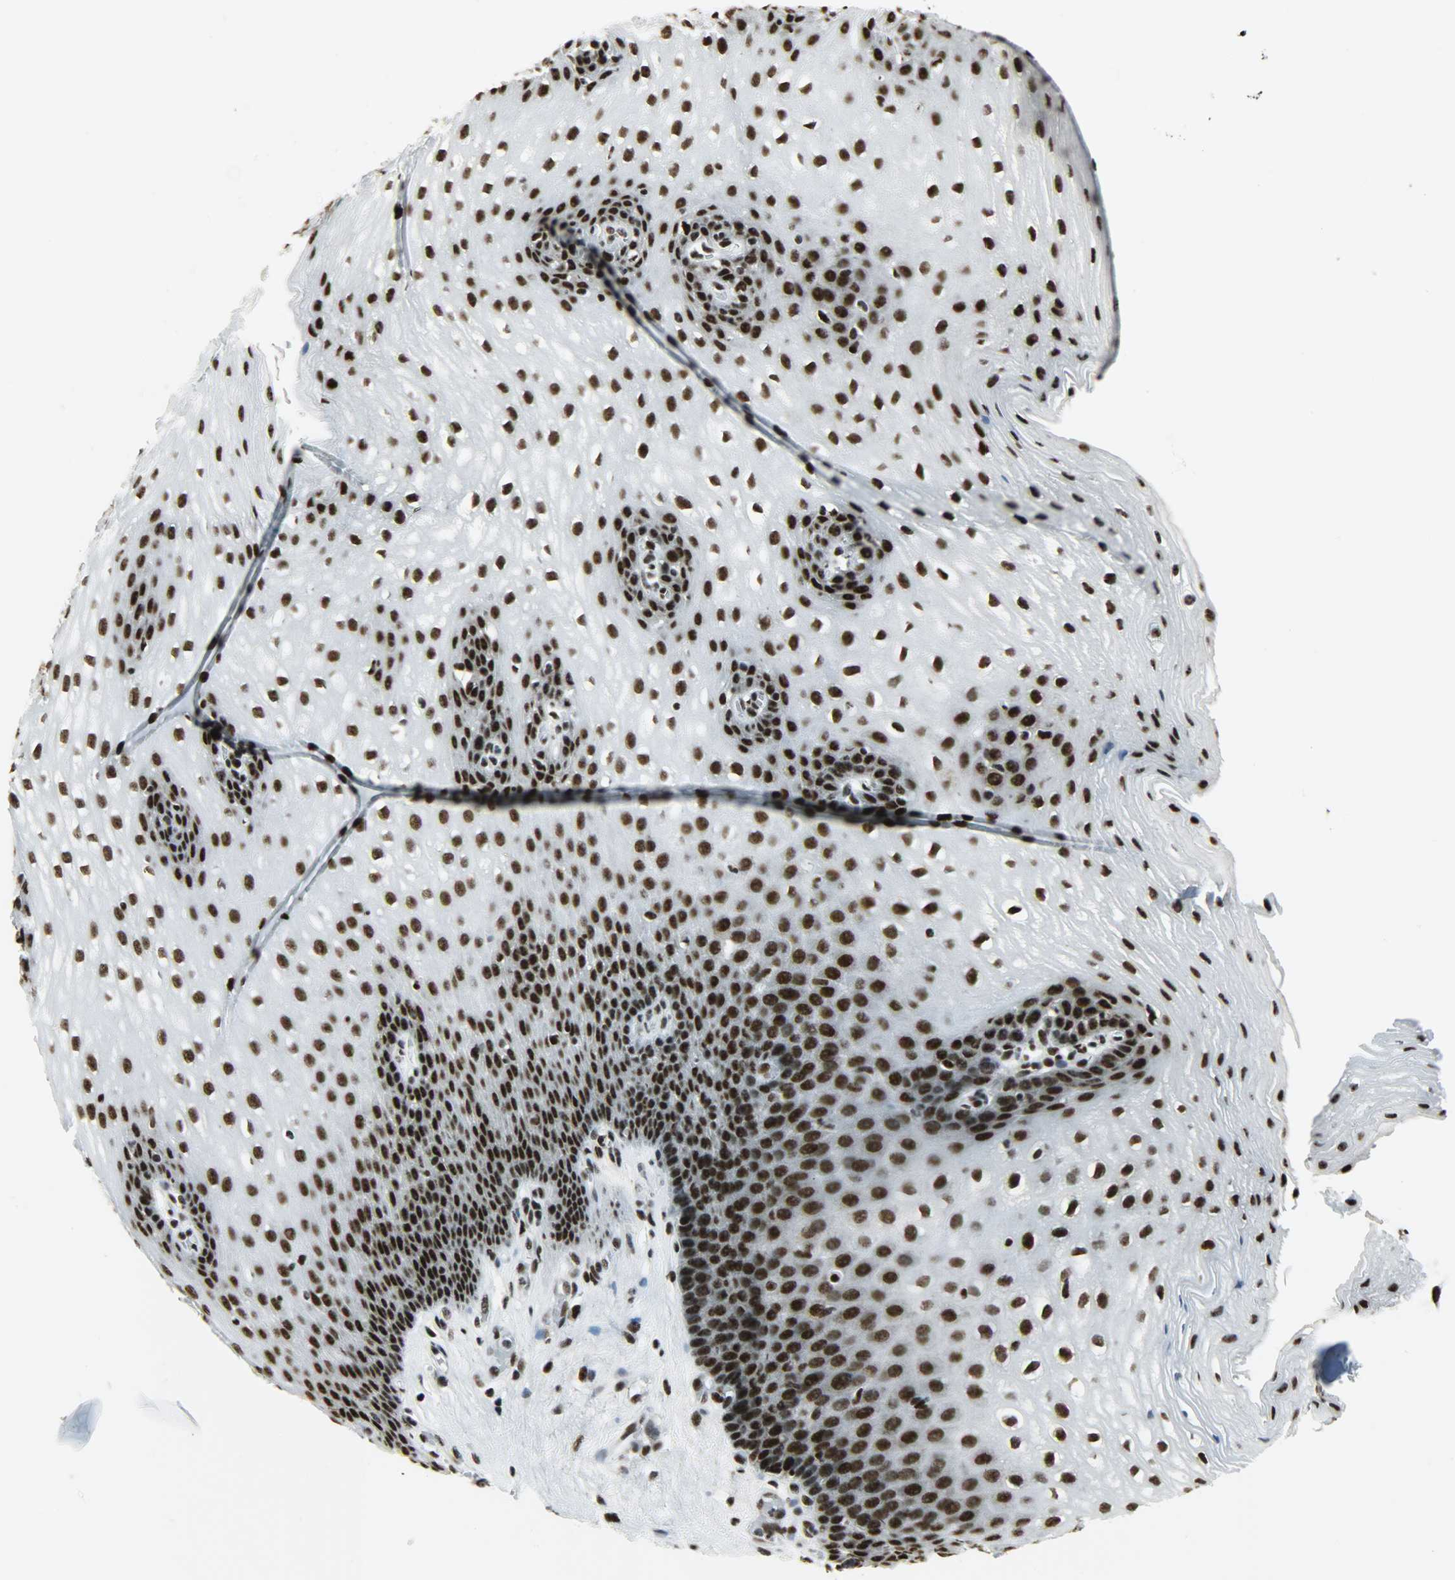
{"staining": {"intensity": "strong", "quantity": ">75%", "location": "nuclear"}, "tissue": "esophagus", "cell_type": "Squamous epithelial cells", "image_type": "normal", "snomed": [{"axis": "morphology", "description": "Normal tissue, NOS"}, {"axis": "topography", "description": "Esophagus"}], "caption": "IHC photomicrograph of benign esophagus: esophagus stained using immunohistochemistry exhibits high levels of strong protein expression localized specifically in the nuclear of squamous epithelial cells, appearing as a nuclear brown color.", "gene": "SNRPA", "patient": {"sex": "male", "age": 48}}